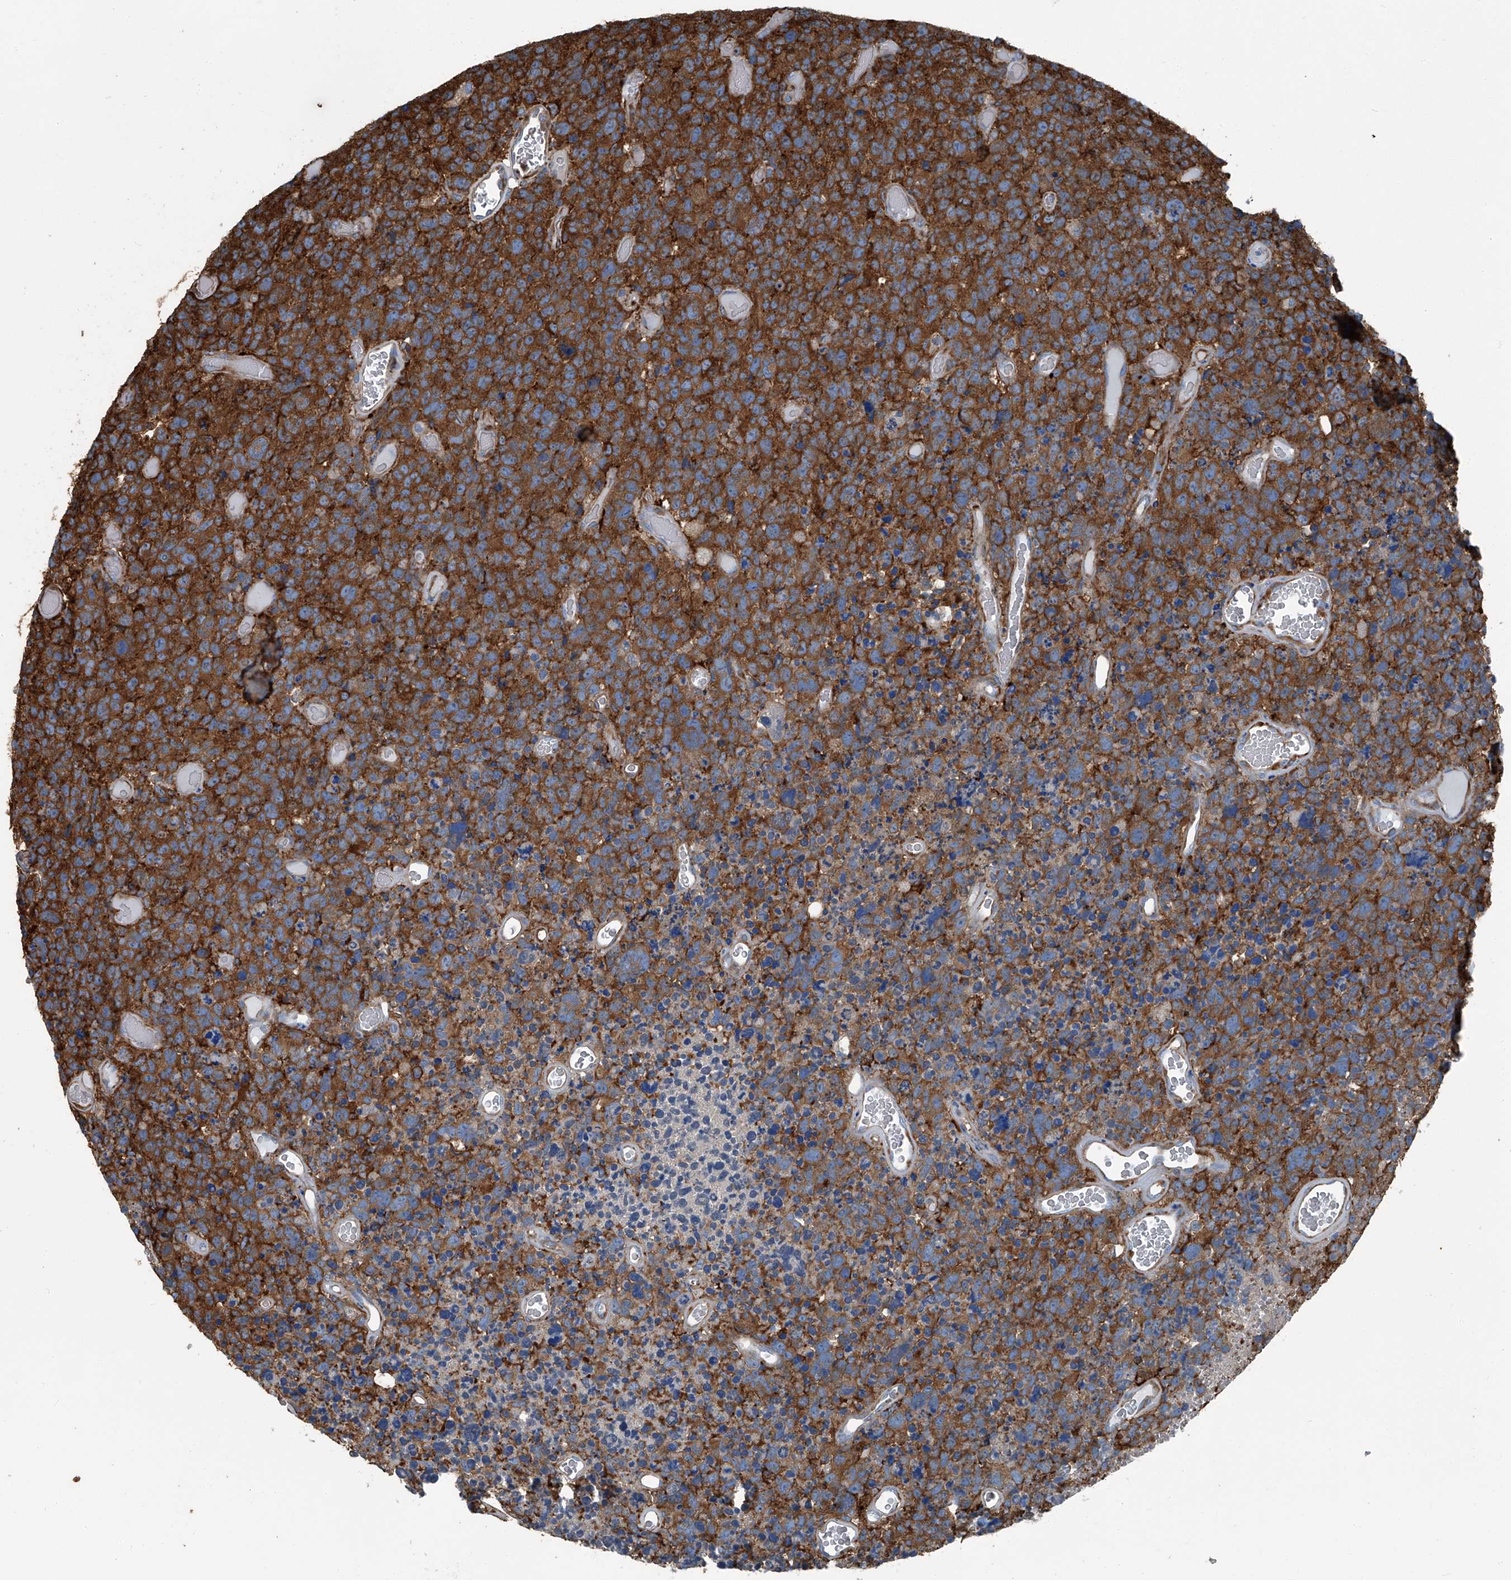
{"staining": {"intensity": "moderate", "quantity": ">75%", "location": "cytoplasmic/membranous"}, "tissue": "glioma", "cell_type": "Tumor cells", "image_type": "cancer", "snomed": [{"axis": "morphology", "description": "Glioma, malignant, High grade"}, {"axis": "topography", "description": "Brain"}], "caption": "Immunohistochemical staining of malignant glioma (high-grade) displays medium levels of moderate cytoplasmic/membranous expression in approximately >75% of tumor cells.", "gene": "SEPTIN7", "patient": {"sex": "male", "age": 69}}